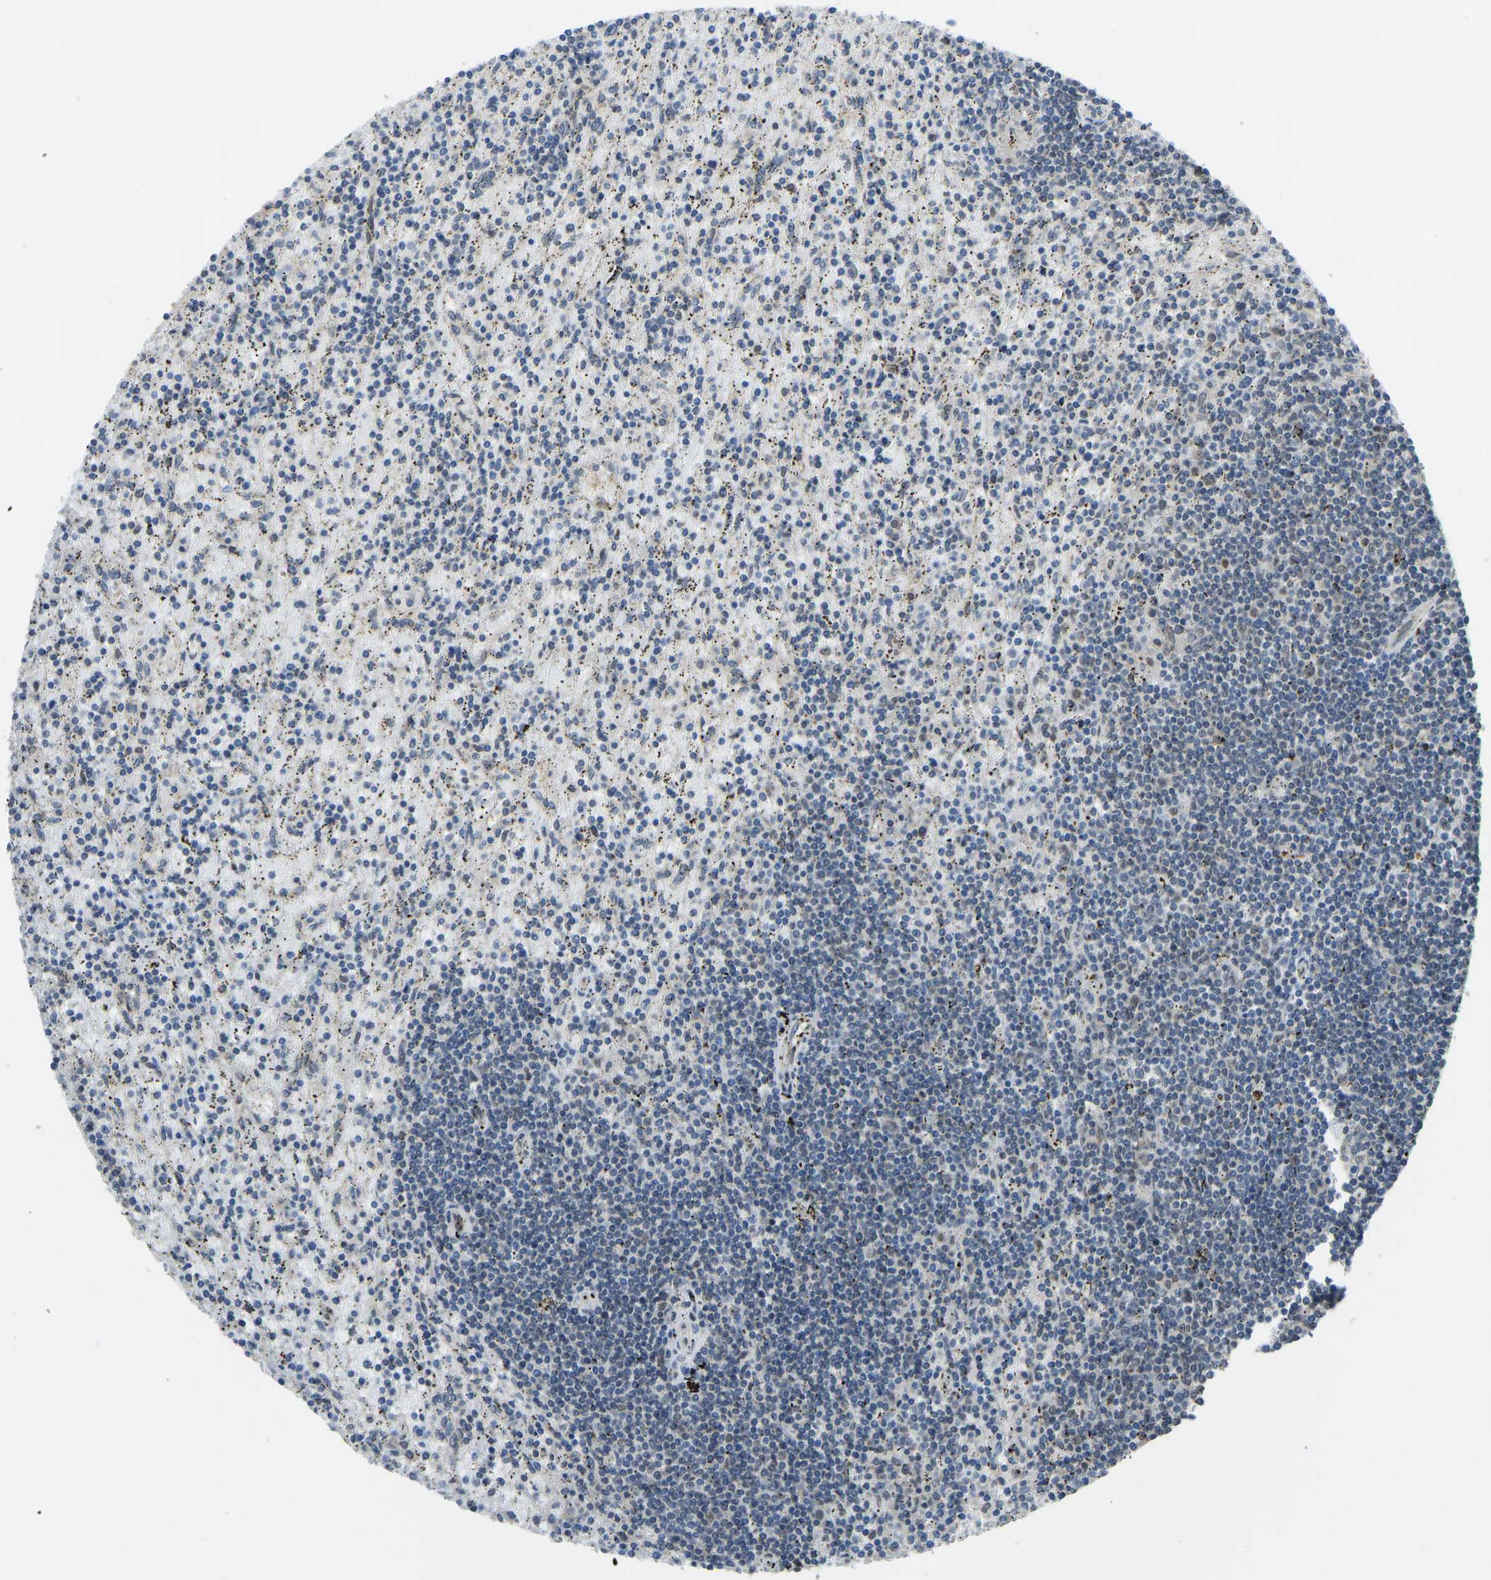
{"staining": {"intensity": "negative", "quantity": "none", "location": "none"}, "tissue": "lymphoma", "cell_type": "Tumor cells", "image_type": "cancer", "snomed": [{"axis": "morphology", "description": "Malignant lymphoma, non-Hodgkin's type, Low grade"}, {"axis": "topography", "description": "Spleen"}], "caption": "Immunohistochemistry (IHC) micrograph of neoplastic tissue: lymphoma stained with DAB demonstrates no significant protein positivity in tumor cells.", "gene": "KPNA6", "patient": {"sex": "male", "age": 76}}